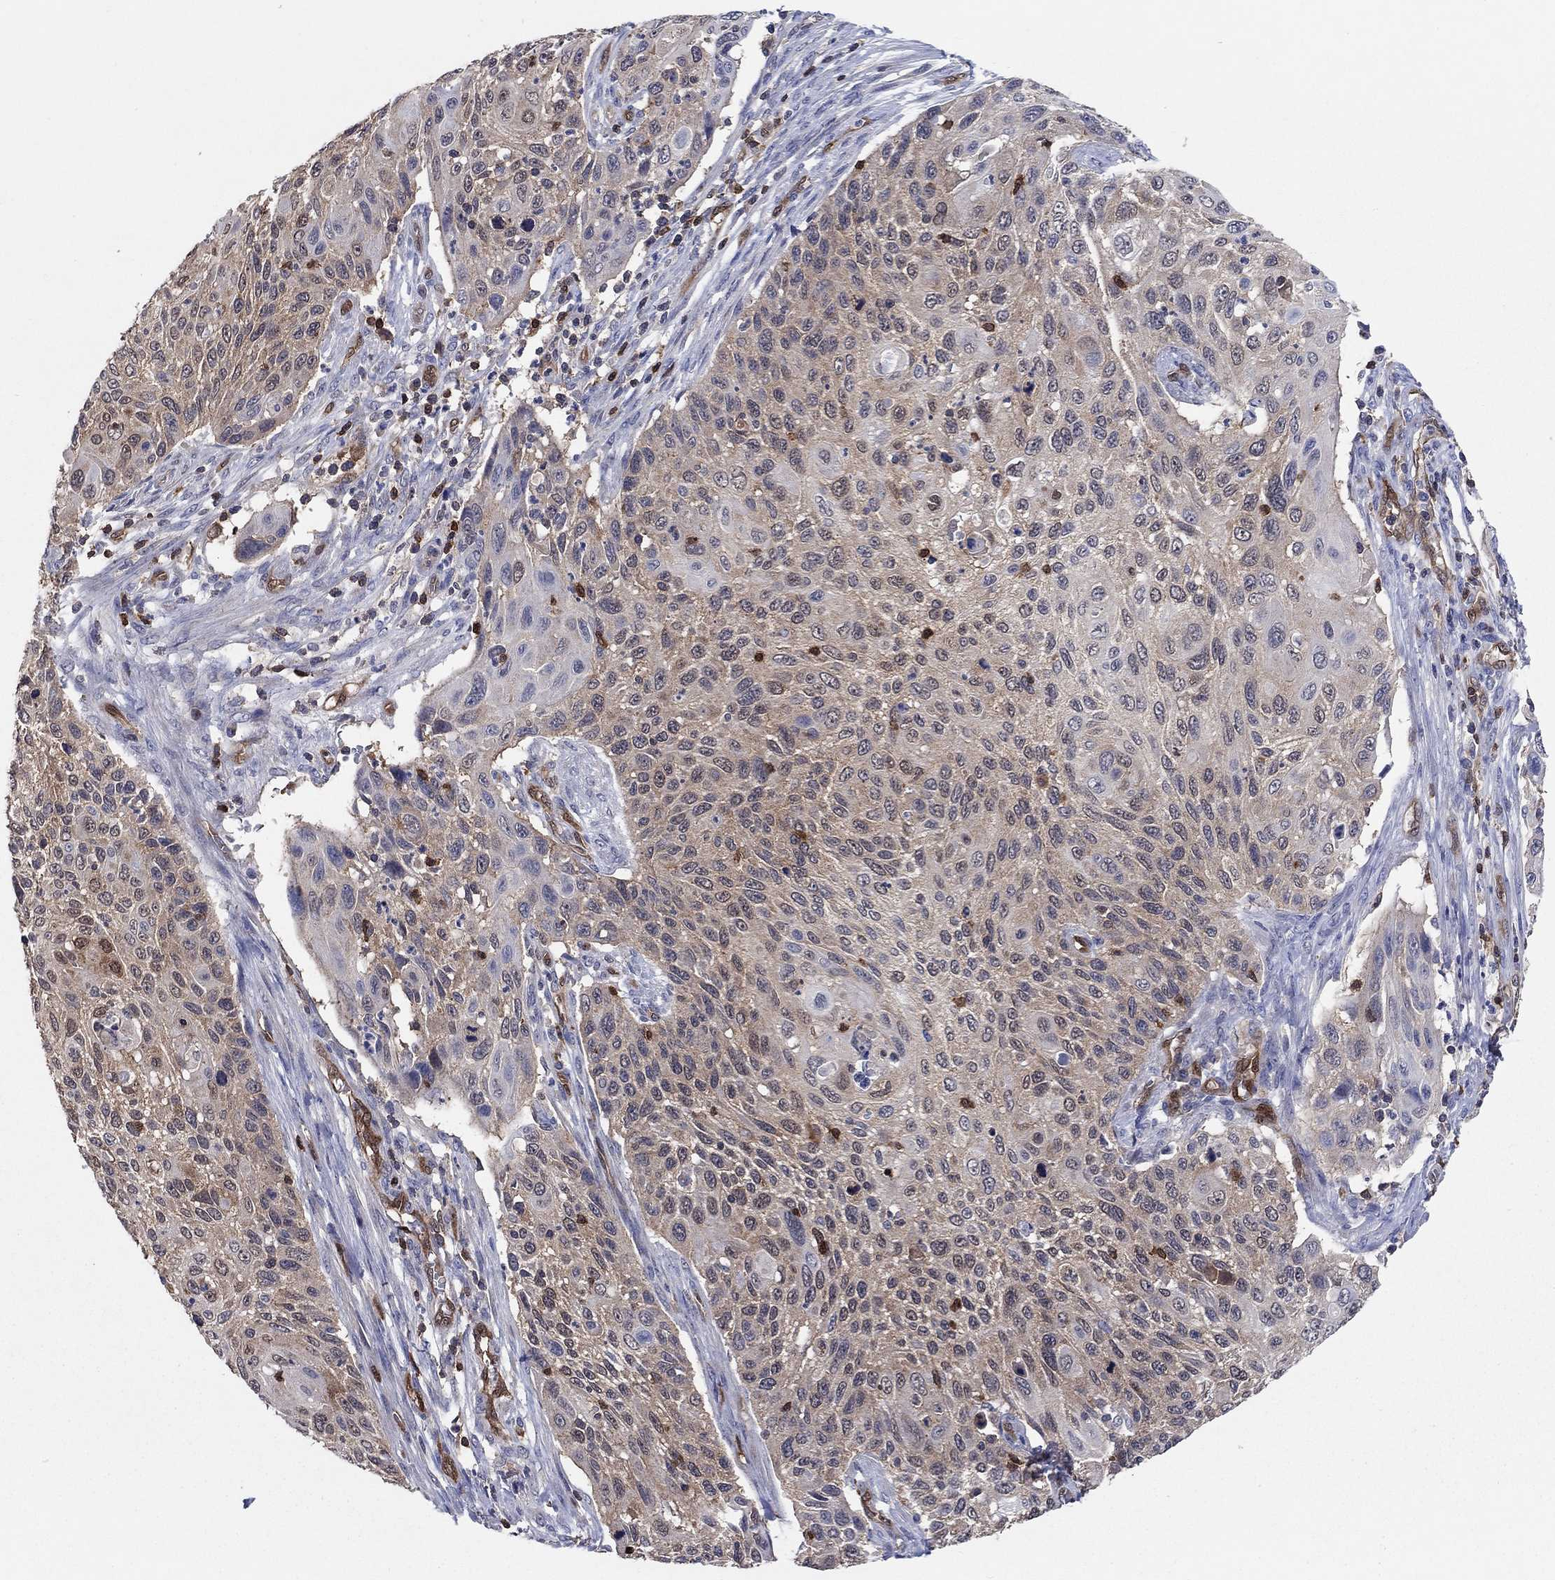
{"staining": {"intensity": "weak", "quantity": ">75%", "location": "cytoplasmic/membranous"}, "tissue": "cervical cancer", "cell_type": "Tumor cells", "image_type": "cancer", "snomed": [{"axis": "morphology", "description": "Squamous cell carcinoma, NOS"}, {"axis": "topography", "description": "Cervix"}], "caption": "A low amount of weak cytoplasmic/membranous expression is present in about >75% of tumor cells in squamous cell carcinoma (cervical) tissue.", "gene": "AGFG2", "patient": {"sex": "female", "age": 70}}